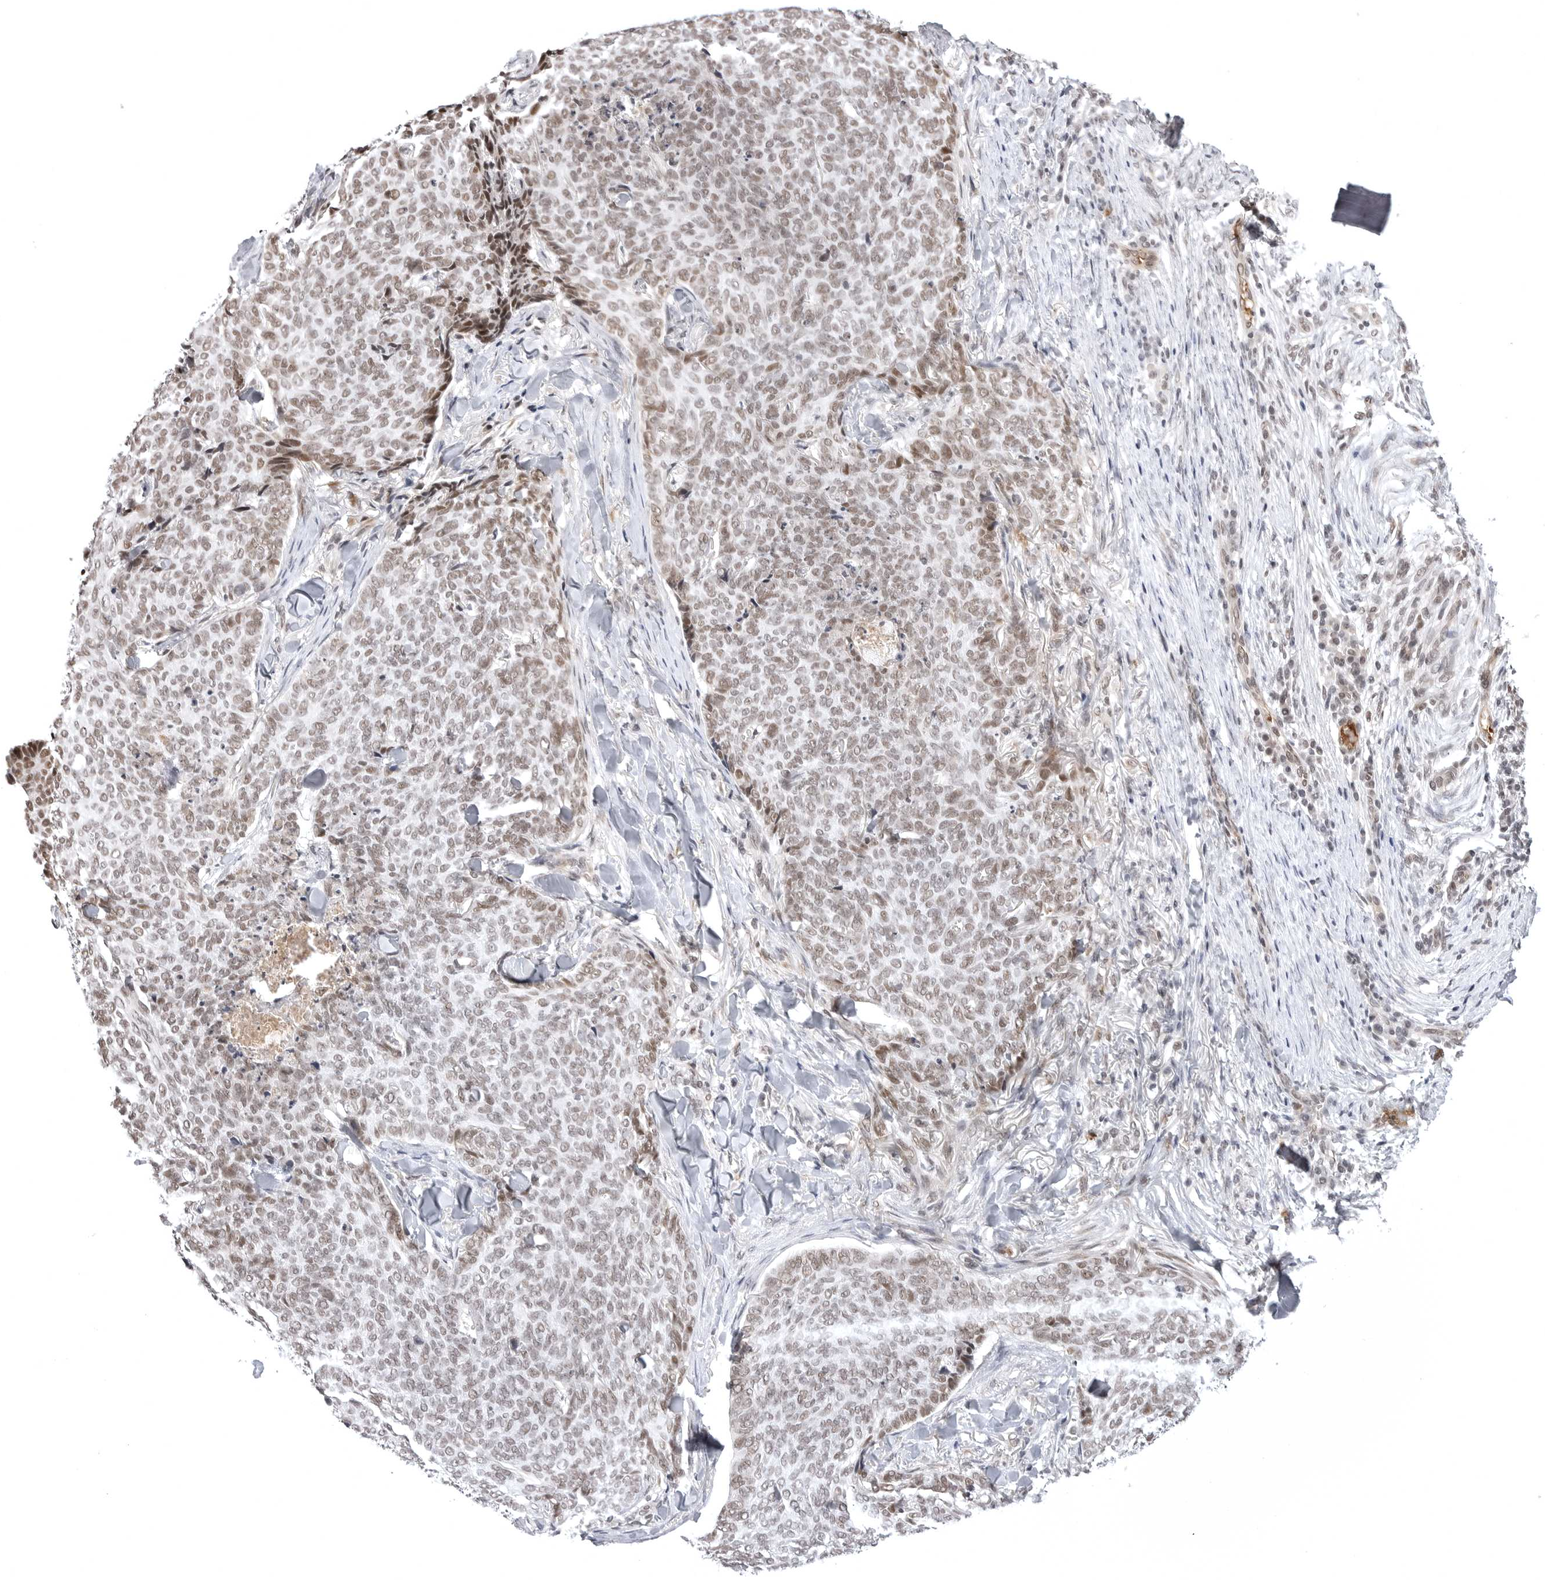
{"staining": {"intensity": "moderate", "quantity": "25%-75%", "location": "nuclear"}, "tissue": "skin cancer", "cell_type": "Tumor cells", "image_type": "cancer", "snomed": [{"axis": "morphology", "description": "Normal tissue, NOS"}, {"axis": "morphology", "description": "Basal cell carcinoma"}, {"axis": "topography", "description": "Skin"}], "caption": "Immunohistochemical staining of human basal cell carcinoma (skin) reveals medium levels of moderate nuclear protein staining in approximately 25%-75% of tumor cells.", "gene": "PHF3", "patient": {"sex": "male", "age": 50}}